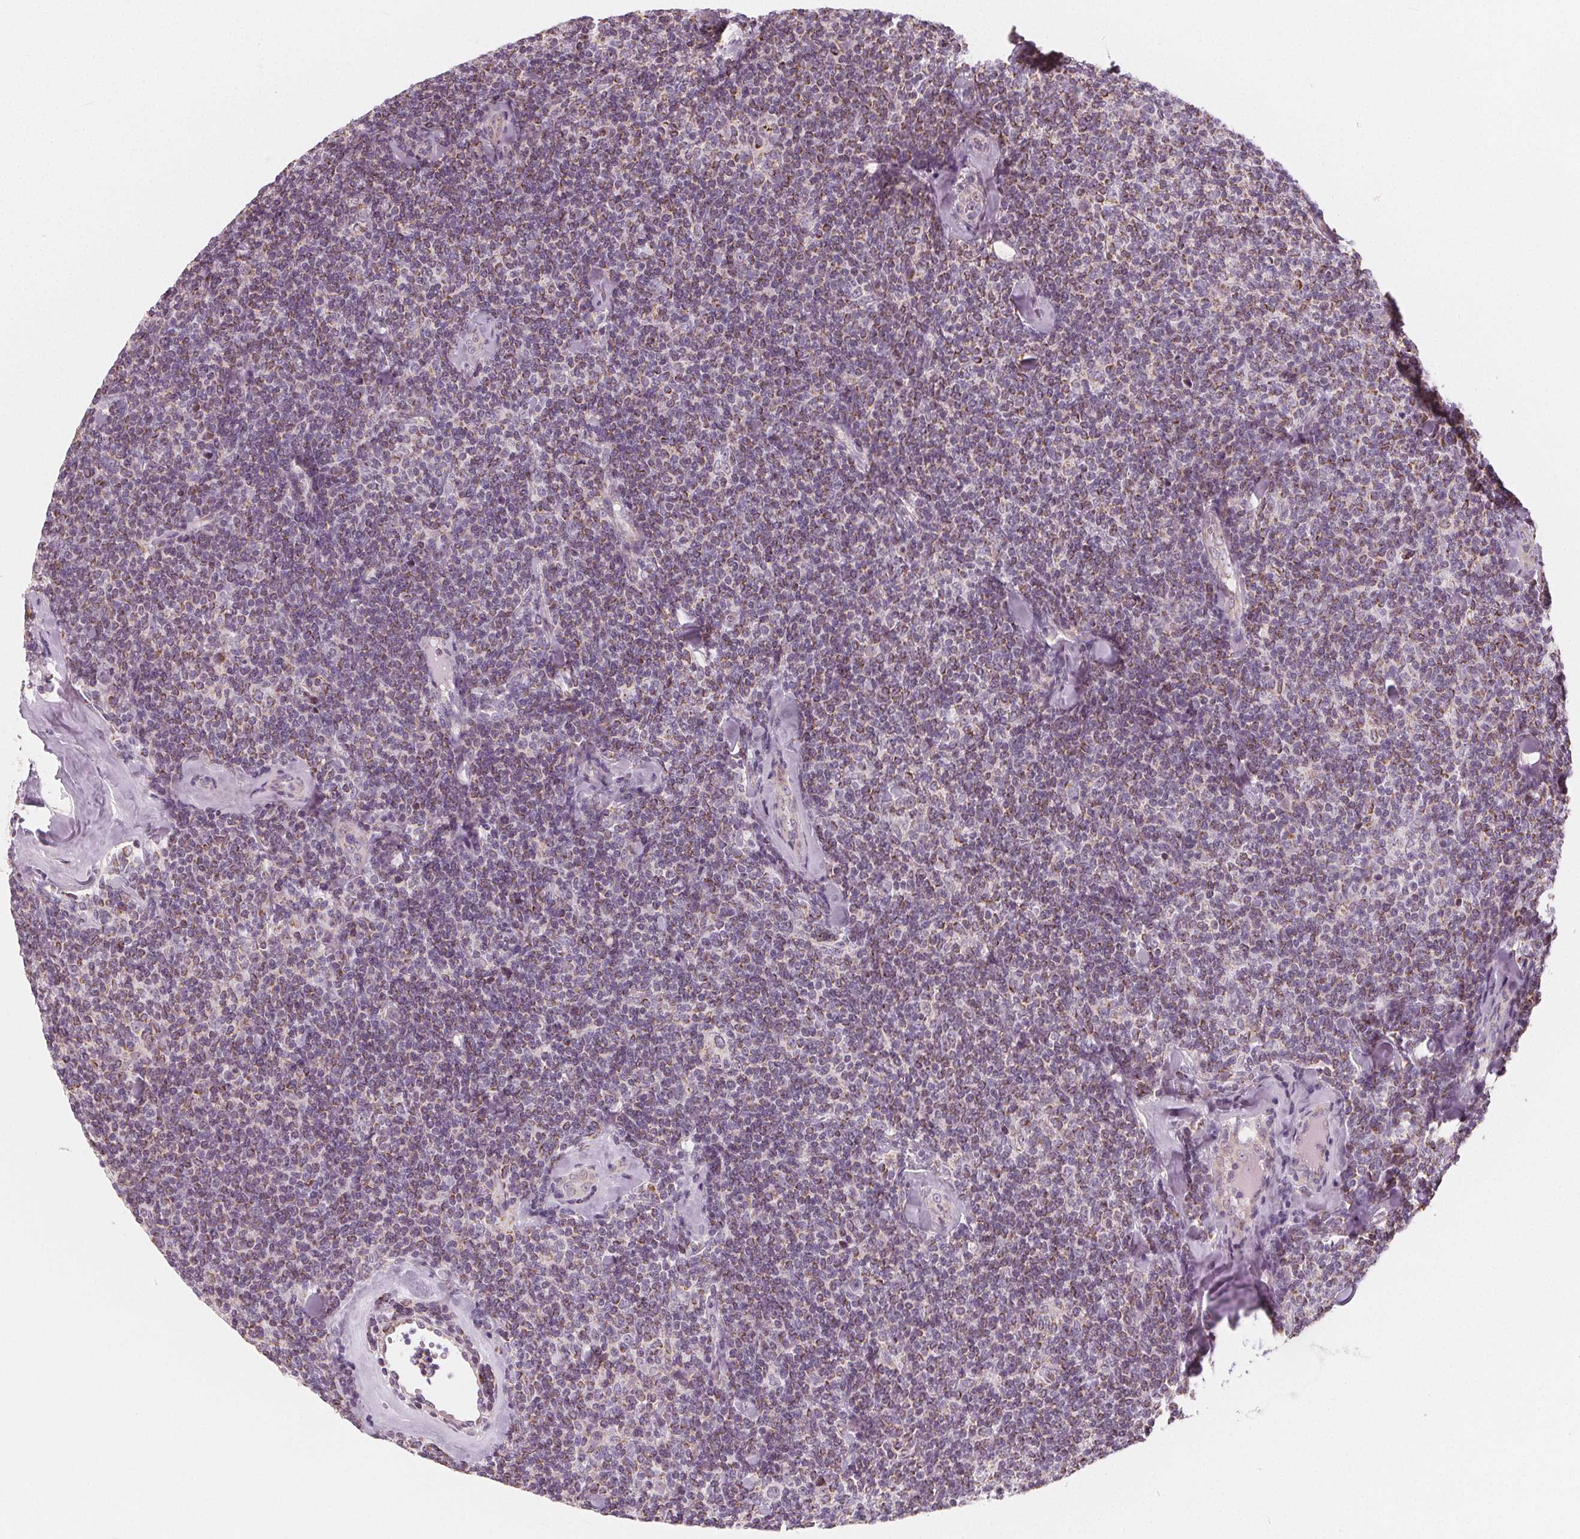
{"staining": {"intensity": "weak", "quantity": "25%-75%", "location": "cytoplasmic/membranous"}, "tissue": "lymphoma", "cell_type": "Tumor cells", "image_type": "cancer", "snomed": [{"axis": "morphology", "description": "Malignant lymphoma, non-Hodgkin's type, Low grade"}, {"axis": "topography", "description": "Lymph node"}], "caption": "Immunohistochemistry (DAB) staining of lymphoma reveals weak cytoplasmic/membranous protein expression in approximately 25%-75% of tumor cells.", "gene": "NUP210L", "patient": {"sex": "female", "age": 56}}